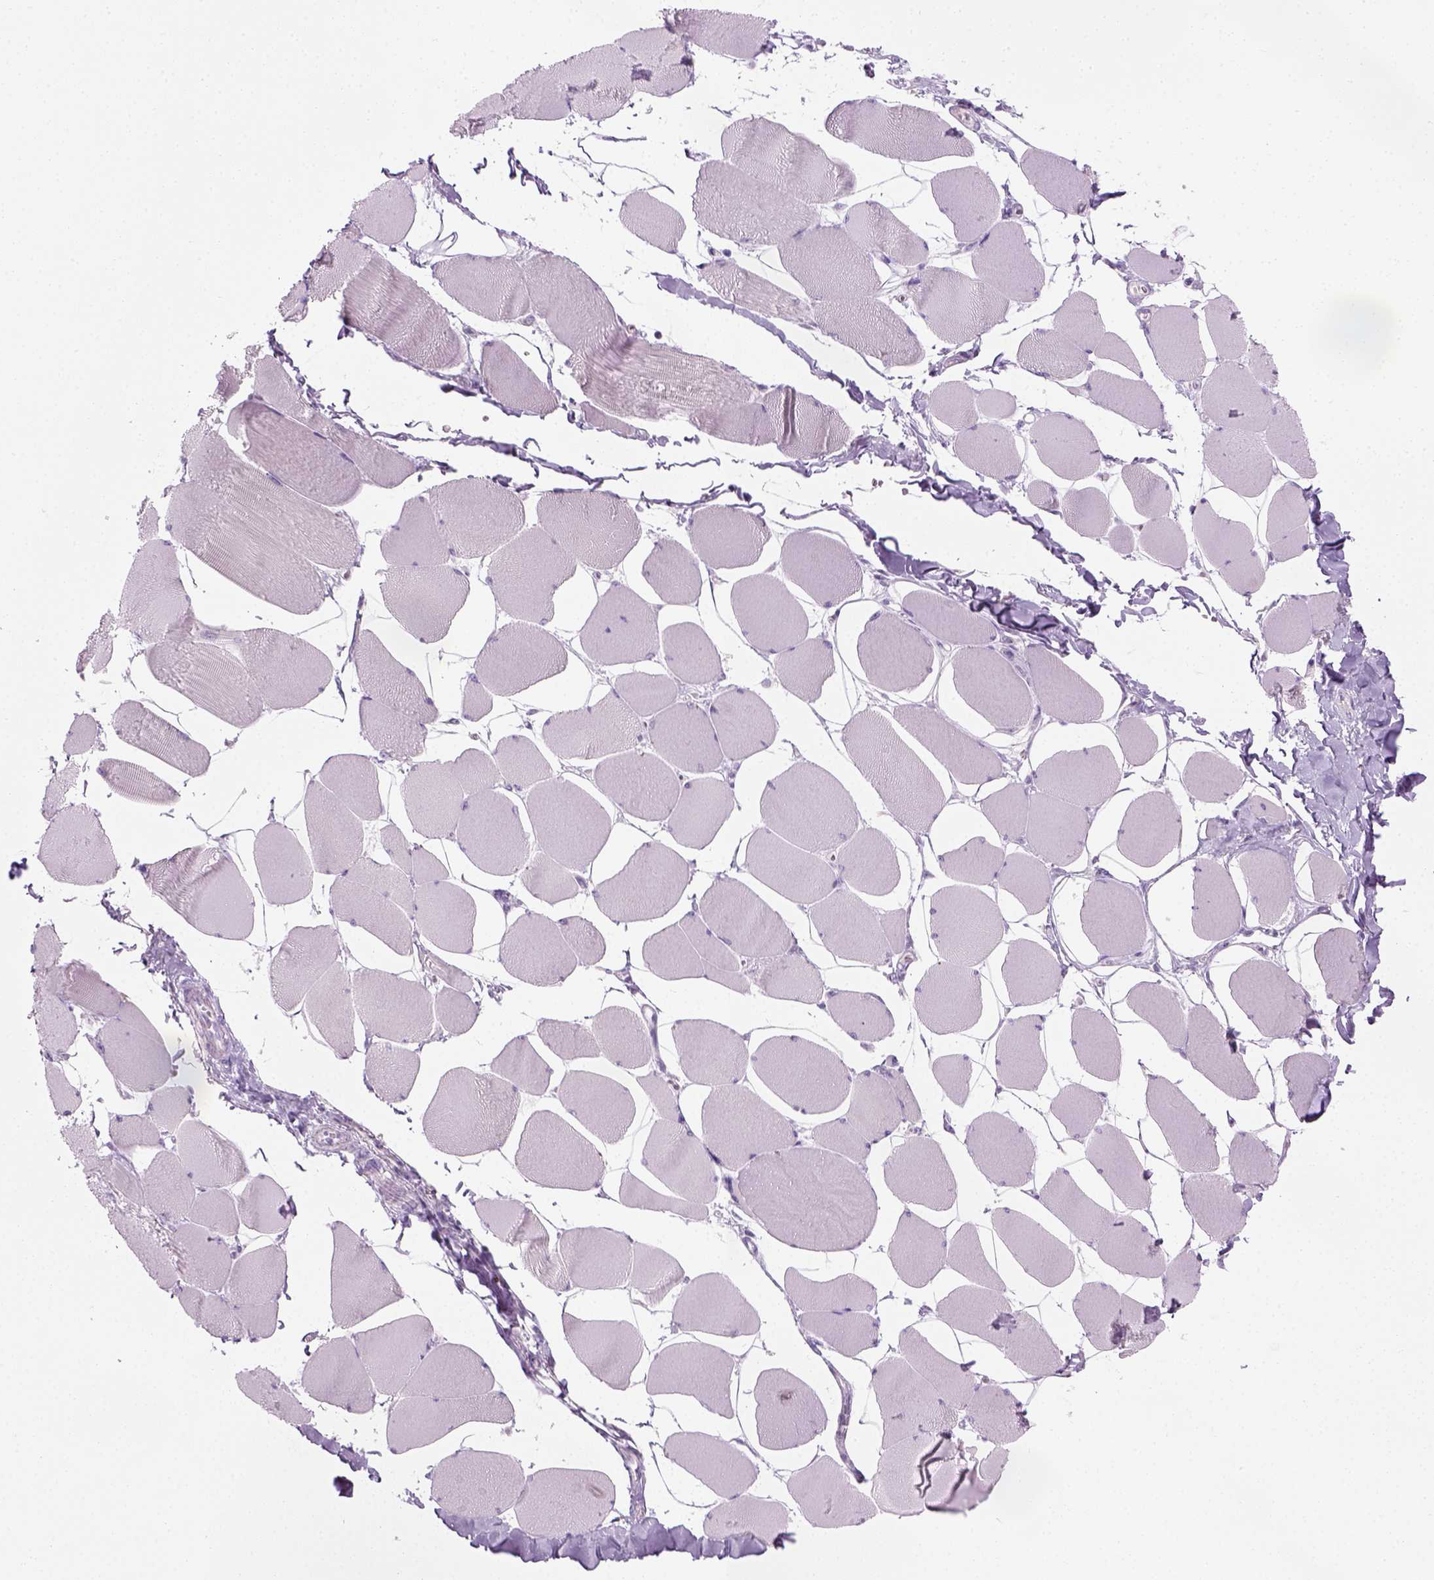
{"staining": {"intensity": "negative", "quantity": "none", "location": "none"}, "tissue": "skeletal muscle", "cell_type": "Myocytes", "image_type": "normal", "snomed": [{"axis": "morphology", "description": "Normal tissue, NOS"}, {"axis": "topography", "description": "Skeletal muscle"}], "caption": "Protein analysis of unremarkable skeletal muscle shows no significant positivity in myocytes.", "gene": "CIBAR2", "patient": {"sex": "female", "age": 75}}